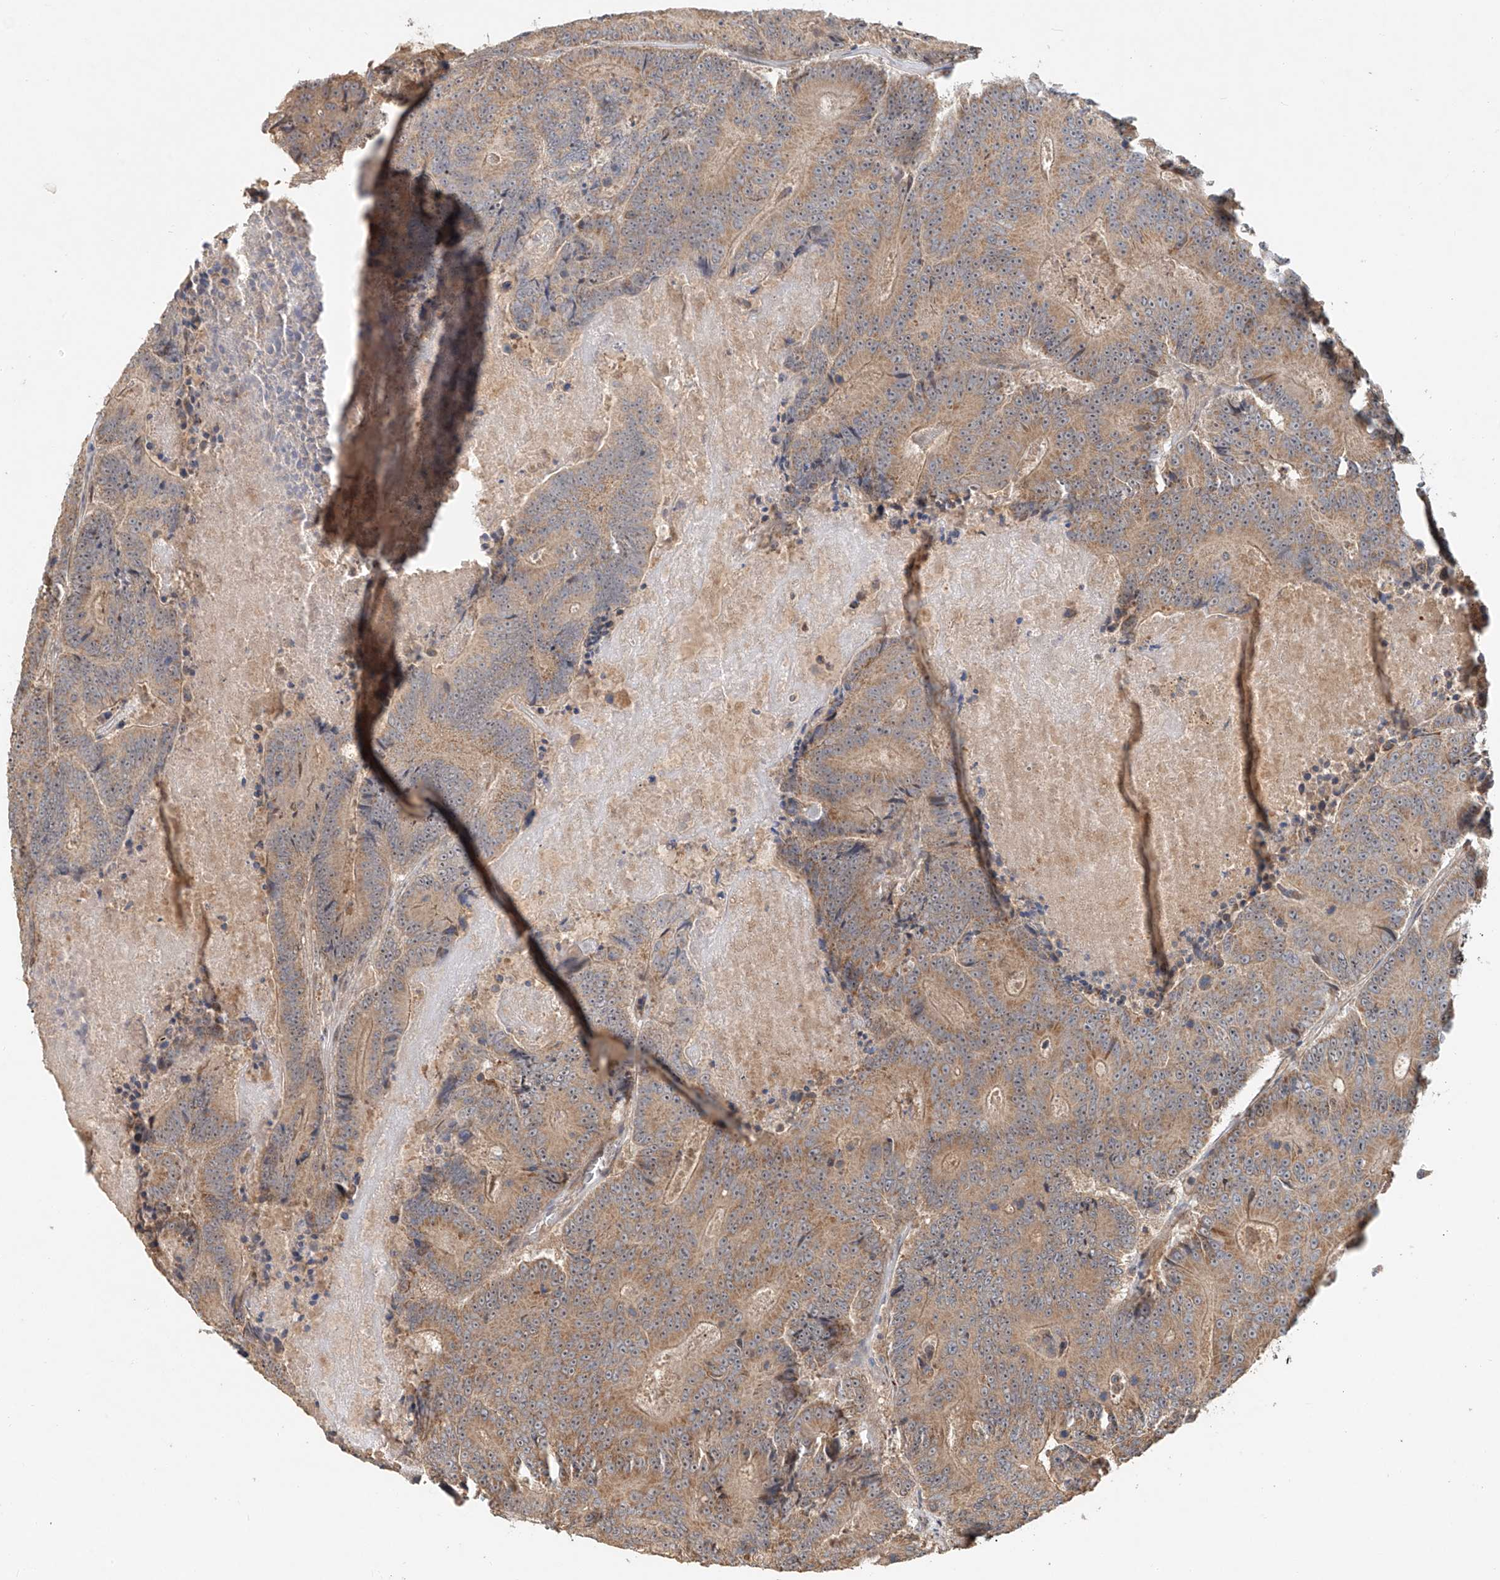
{"staining": {"intensity": "moderate", "quantity": ">75%", "location": "cytoplasmic/membranous"}, "tissue": "colorectal cancer", "cell_type": "Tumor cells", "image_type": "cancer", "snomed": [{"axis": "morphology", "description": "Adenocarcinoma, NOS"}, {"axis": "topography", "description": "Colon"}], "caption": "DAB immunohistochemical staining of adenocarcinoma (colorectal) displays moderate cytoplasmic/membranous protein expression in approximately >75% of tumor cells.", "gene": "TMEM61", "patient": {"sex": "male", "age": 83}}